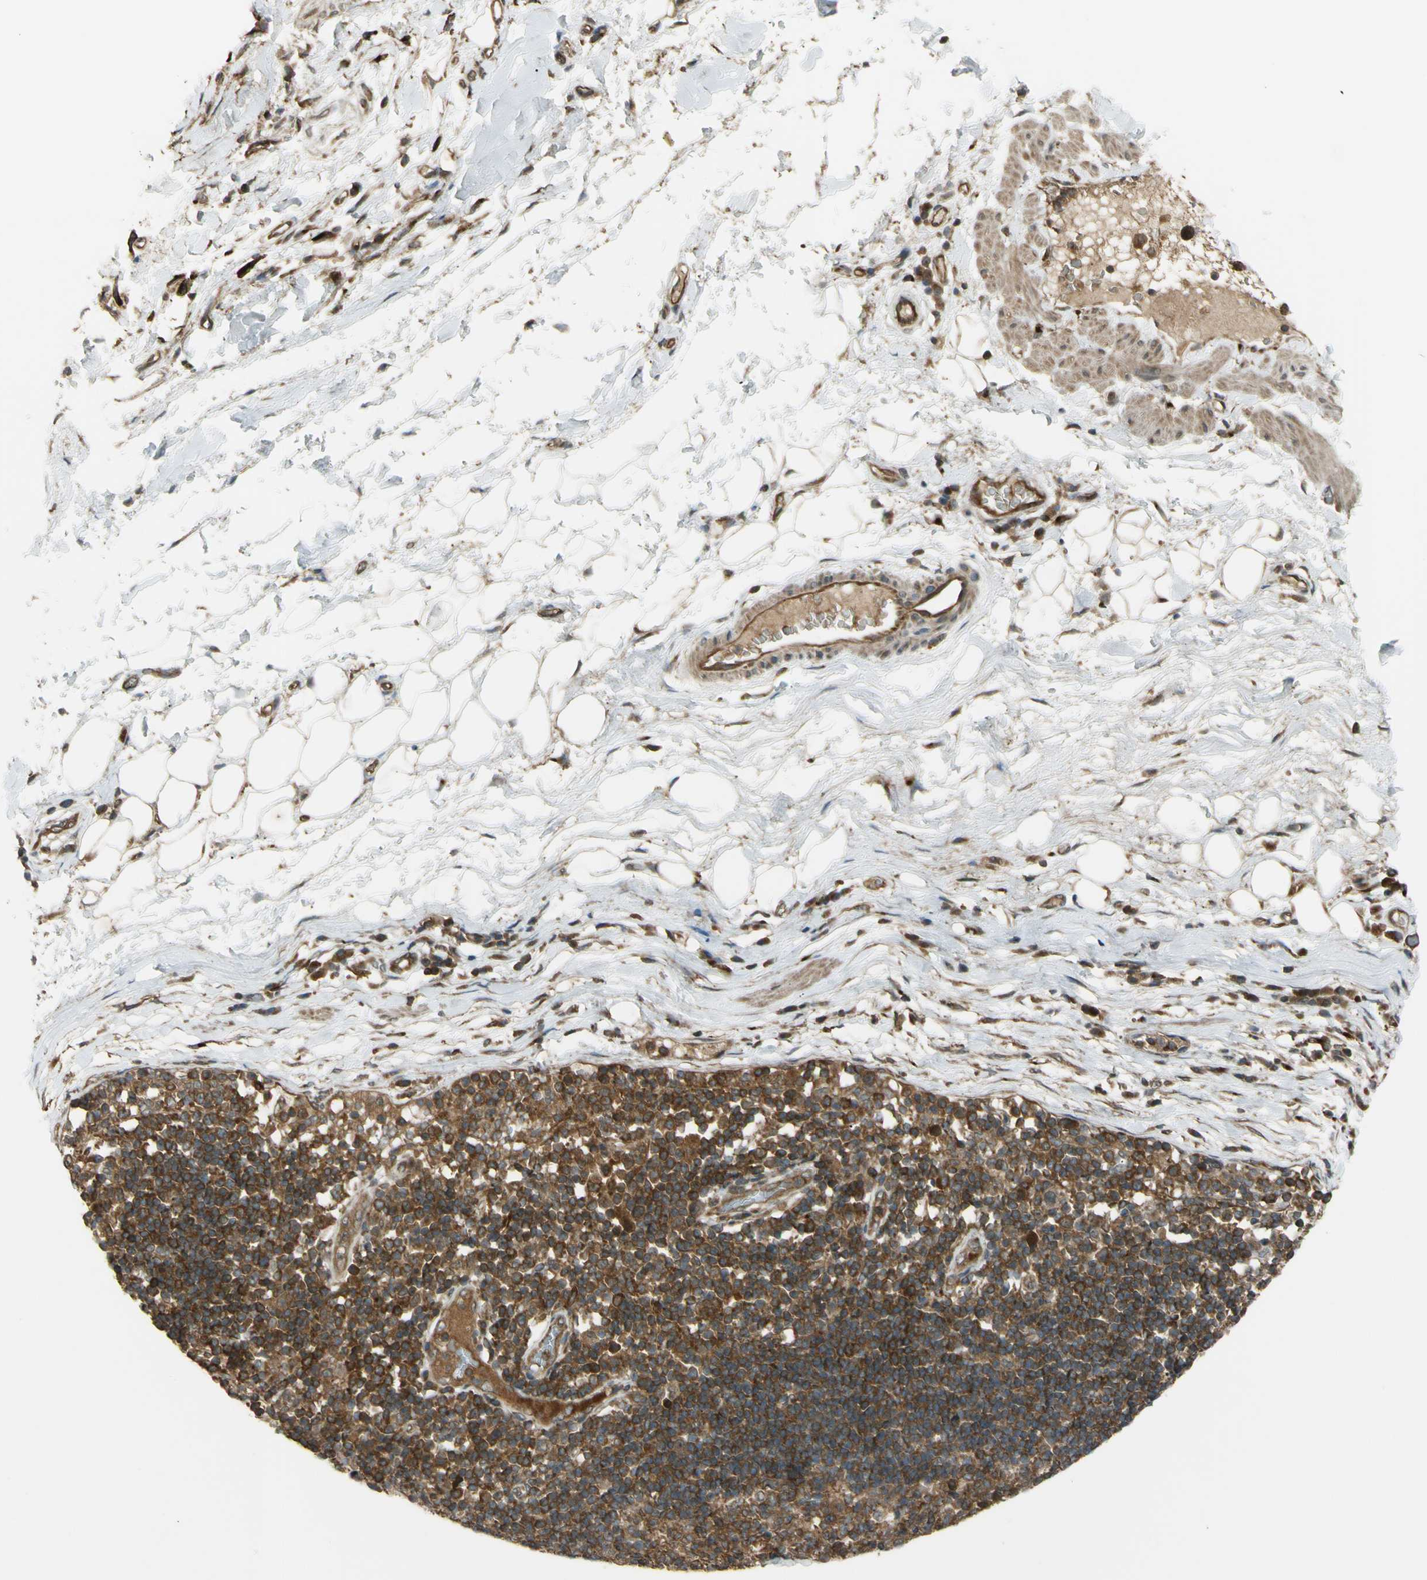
{"staining": {"intensity": "moderate", "quantity": ">75%", "location": "cytoplasmic/membranous"}, "tissue": "soft tissue", "cell_type": "Chondrocytes", "image_type": "normal", "snomed": [{"axis": "morphology", "description": "Normal tissue, NOS"}, {"axis": "morphology", "description": "Adenocarcinoma, NOS"}, {"axis": "topography", "description": "Esophagus"}], "caption": "High-magnification brightfield microscopy of normal soft tissue stained with DAB (3,3'-diaminobenzidine) (brown) and counterstained with hematoxylin (blue). chondrocytes exhibit moderate cytoplasmic/membranous expression is seen in approximately>75% of cells. Nuclei are stained in blue.", "gene": "FLII", "patient": {"sex": "male", "age": 62}}